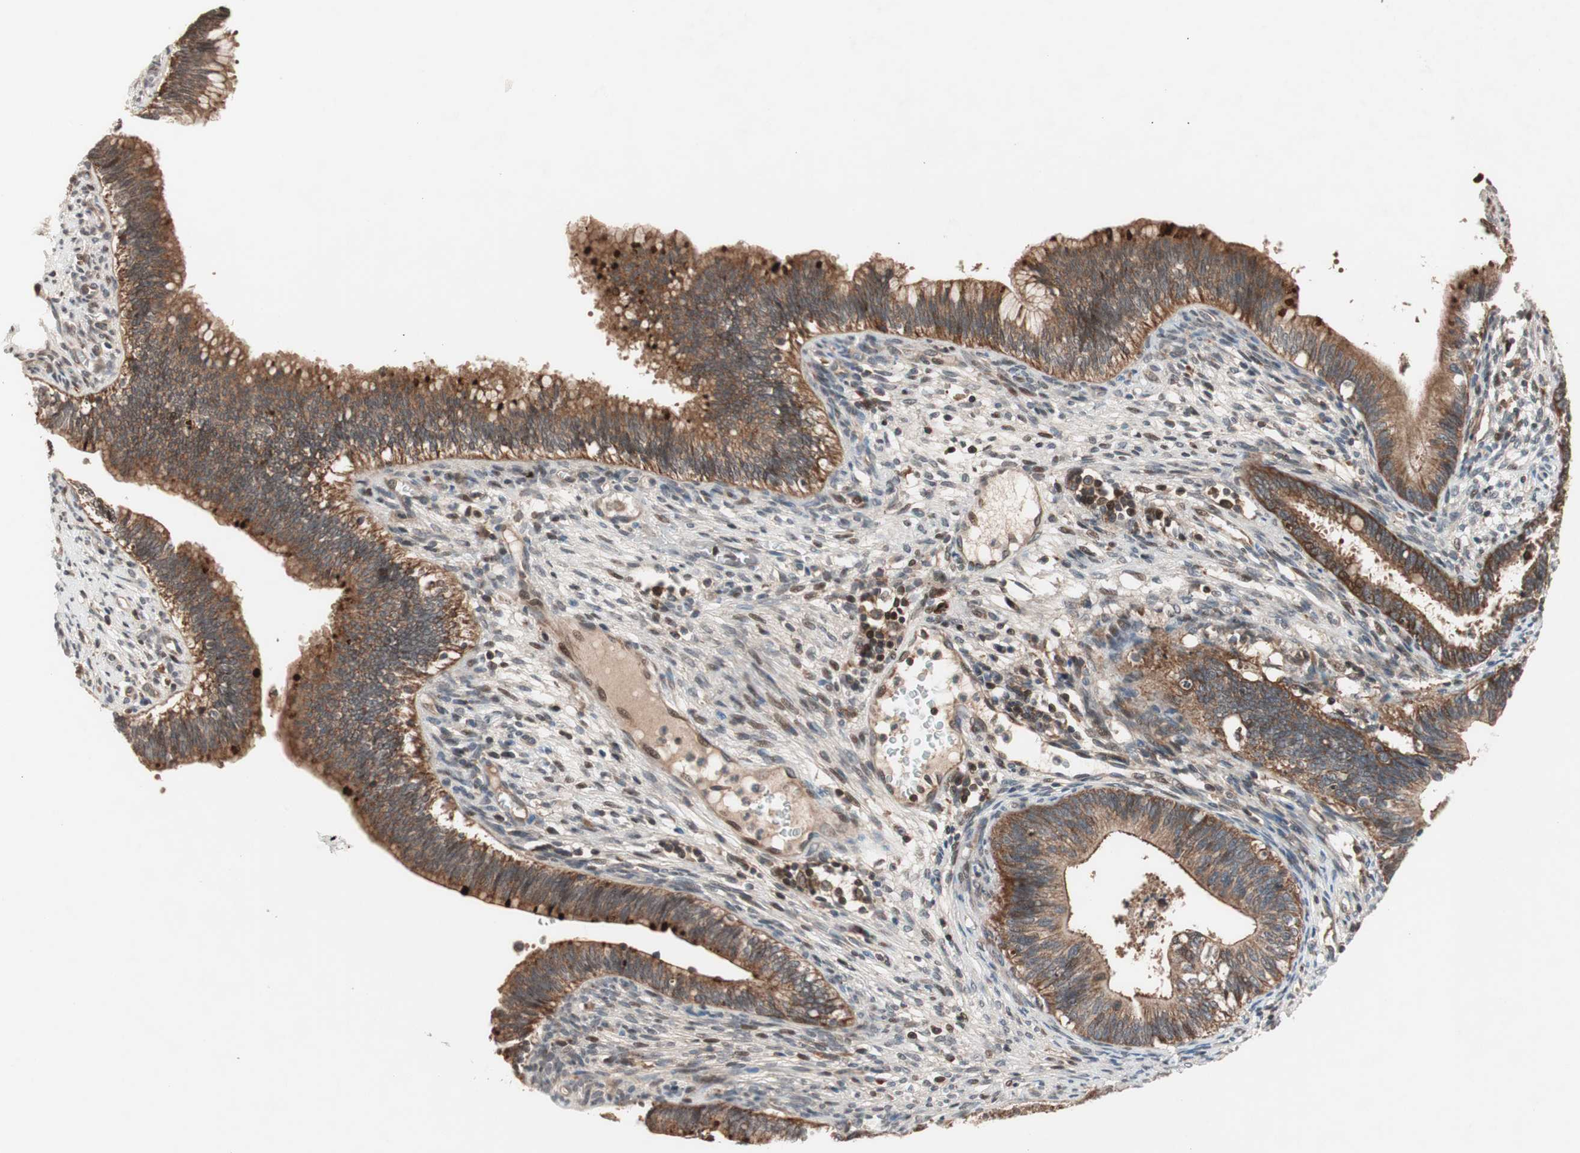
{"staining": {"intensity": "strong", "quantity": ">75%", "location": "cytoplasmic/membranous"}, "tissue": "cervical cancer", "cell_type": "Tumor cells", "image_type": "cancer", "snomed": [{"axis": "morphology", "description": "Adenocarcinoma, NOS"}, {"axis": "topography", "description": "Cervix"}], "caption": "A high-resolution photomicrograph shows immunohistochemistry (IHC) staining of adenocarcinoma (cervical), which reveals strong cytoplasmic/membranous staining in about >75% of tumor cells.", "gene": "NF2", "patient": {"sex": "female", "age": 44}}